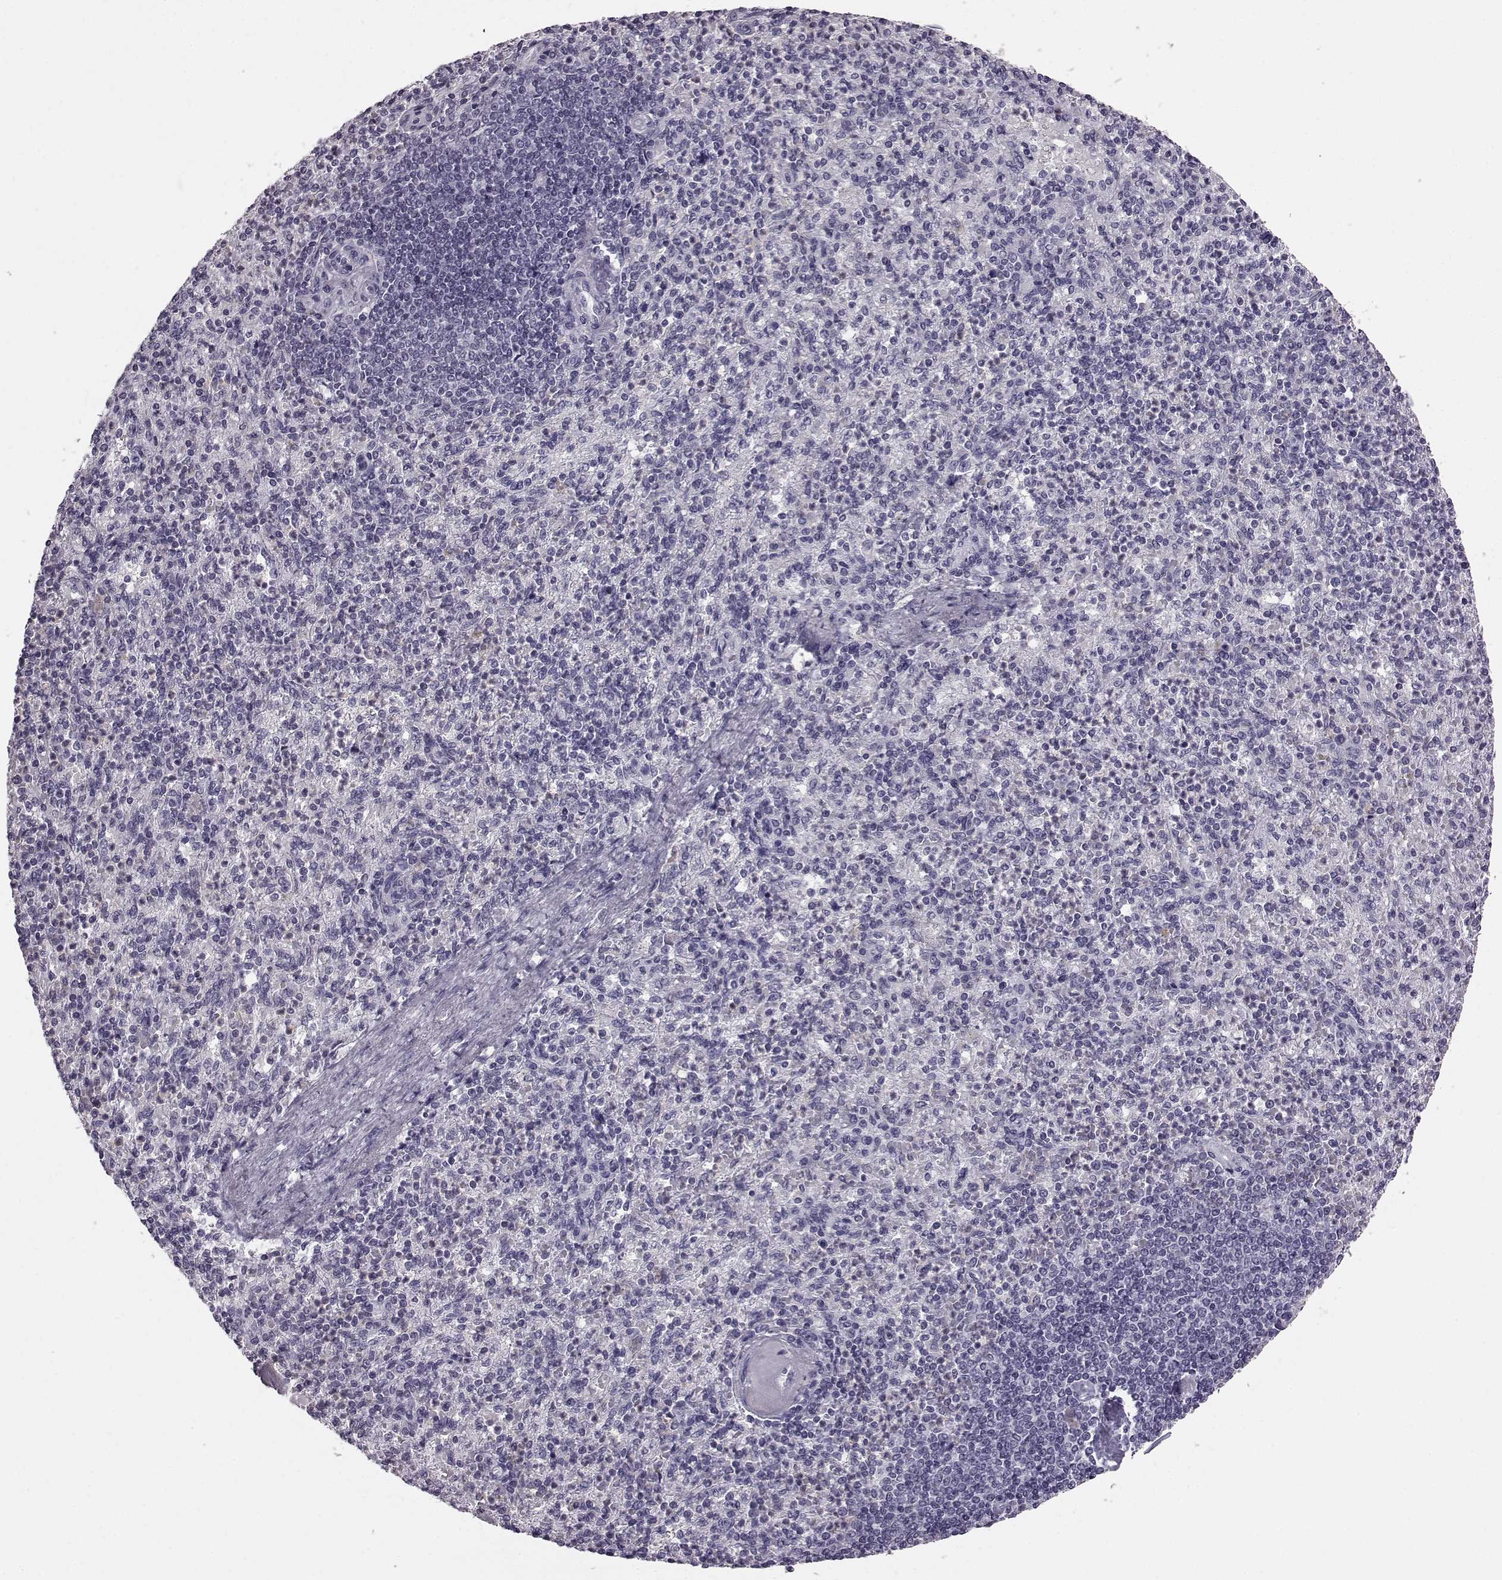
{"staining": {"intensity": "negative", "quantity": "none", "location": "none"}, "tissue": "spleen", "cell_type": "Cells in red pulp", "image_type": "normal", "snomed": [{"axis": "morphology", "description": "Normal tissue, NOS"}, {"axis": "topography", "description": "Spleen"}], "caption": "The immunohistochemistry image has no significant expression in cells in red pulp of spleen.", "gene": "ADGRG2", "patient": {"sex": "female", "age": 74}}